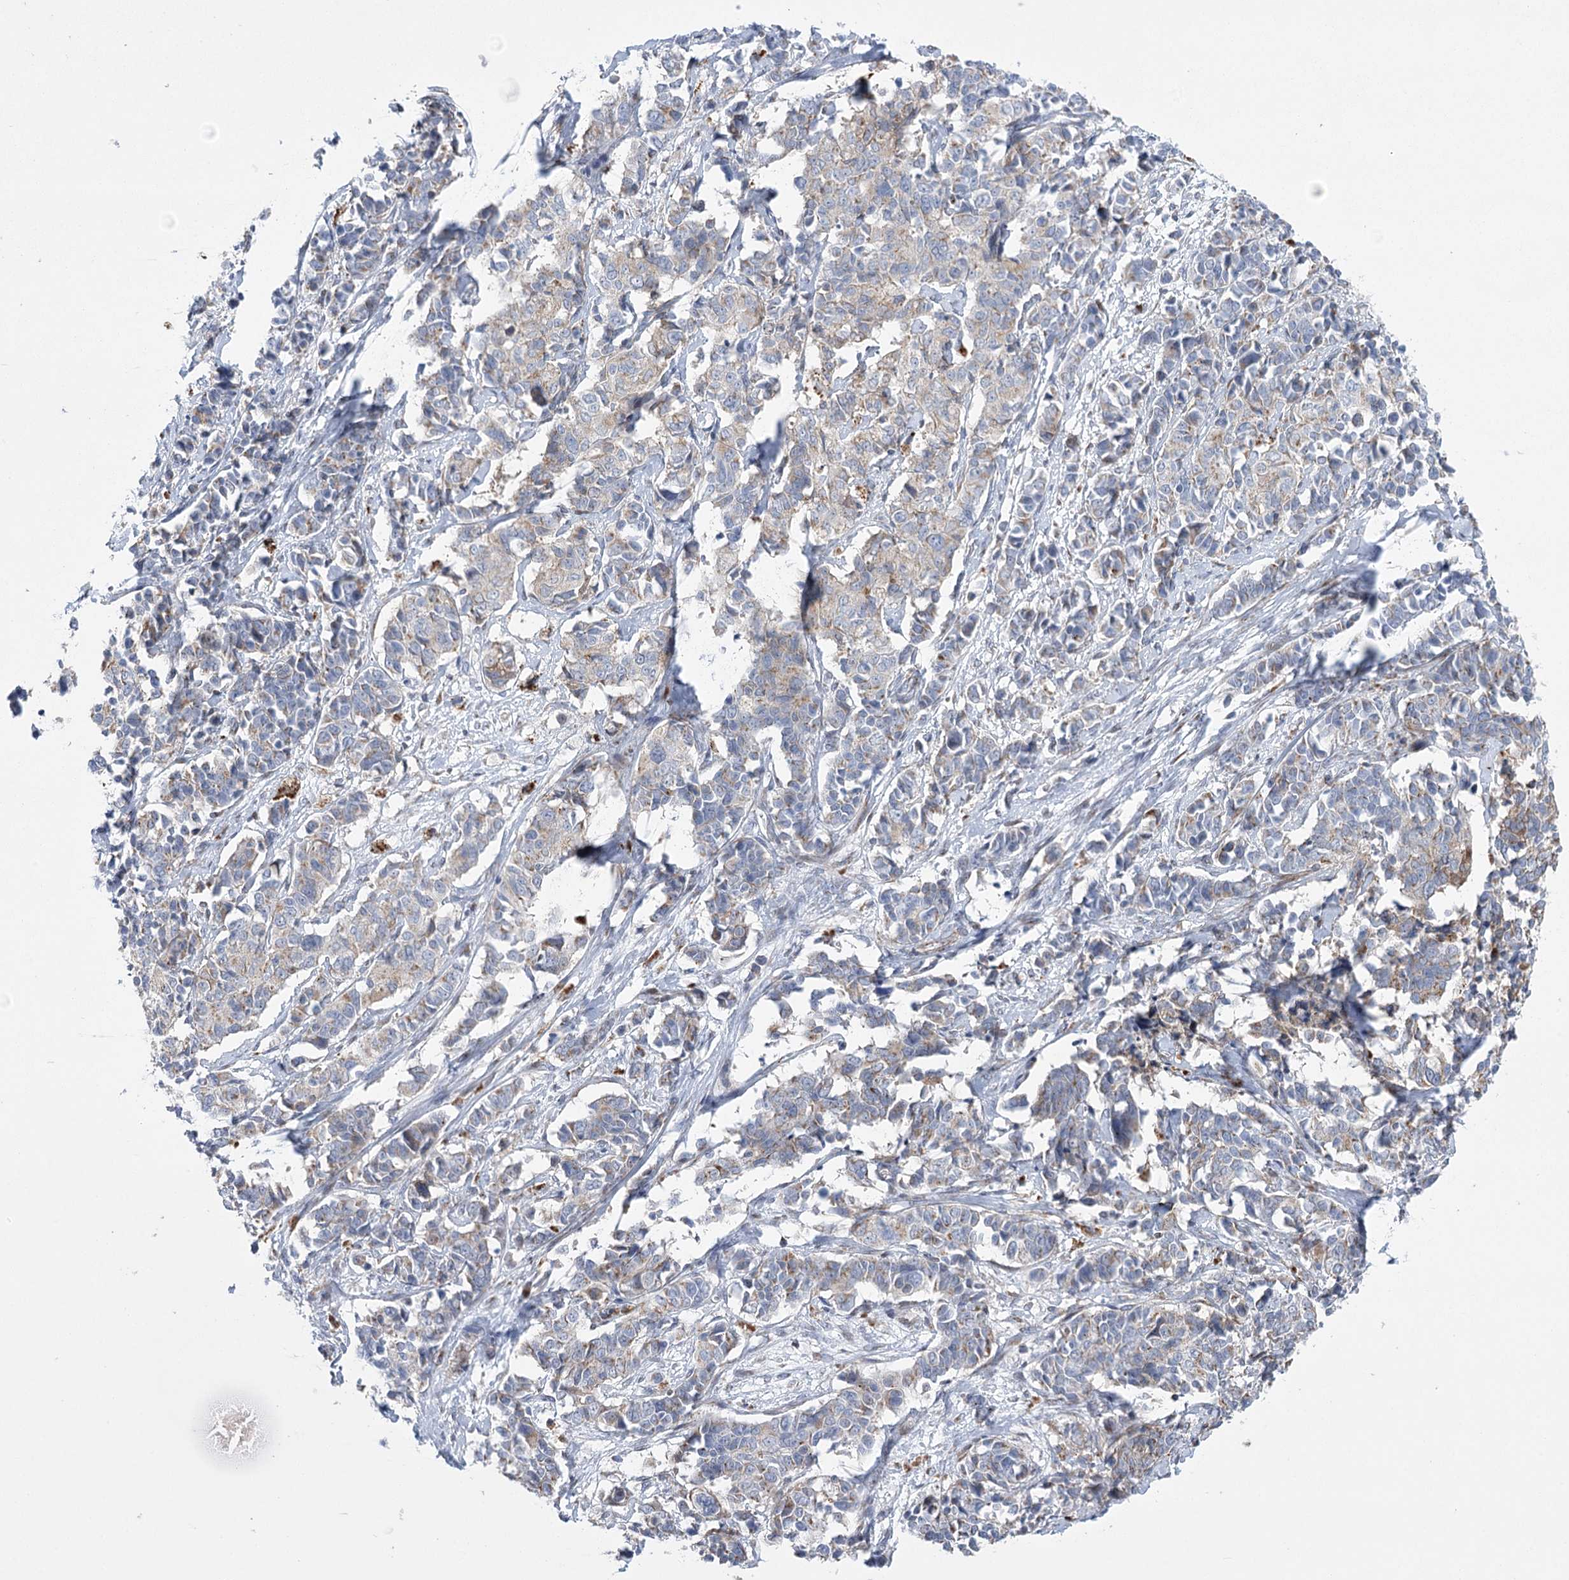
{"staining": {"intensity": "negative", "quantity": "none", "location": "none"}, "tissue": "cervical cancer", "cell_type": "Tumor cells", "image_type": "cancer", "snomed": [{"axis": "morphology", "description": "Normal tissue, NOS"}, {"axis": "morphology", "description": "Squamous cell carcinoma, NOS"}, {"axis": "topography", "description": "Cervix"}], "caption": "This micrograph is of squamous cell carcinoma (cervical) stained with immunohistochemistry (IHC) to label a protein in brown with the nuclei are counter-stained blue. There is no positivity in tumor cells.", "gene": "NME7", "patient": {"sex": "female", "age": 35}}